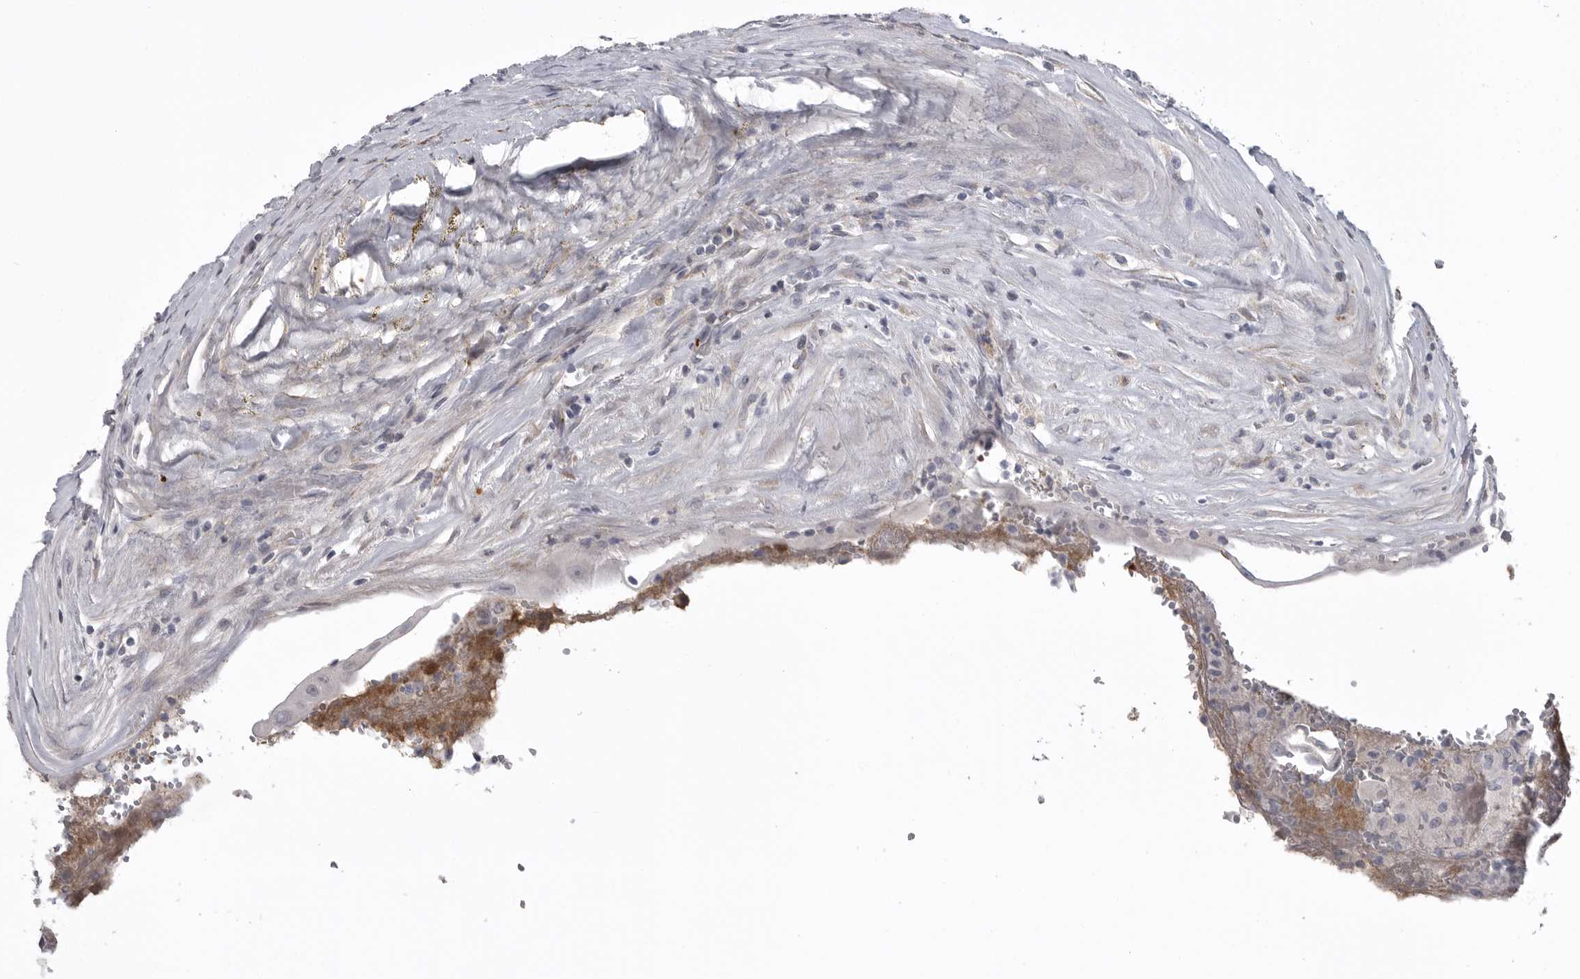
{"staining": {"intensity": "negative", "quantity": "none", "location": "none"}, "tissue": "thyroid cancer", "cell_type": "Tumor cells", "image_type": "cancer", "snomed": [{"axis": "morphology", "description": "Papillary adenocarcinoma, NOS"}, {"axis": "topography", "description": "Thyroid gland"}], "caption": "This is a image of immunohistochemistry (IHC) staining of thyroid cancer, which shows no positivity in tumor cells.", "gene": "SERPING1", "patient": {"sex": "male", "age": 77}}